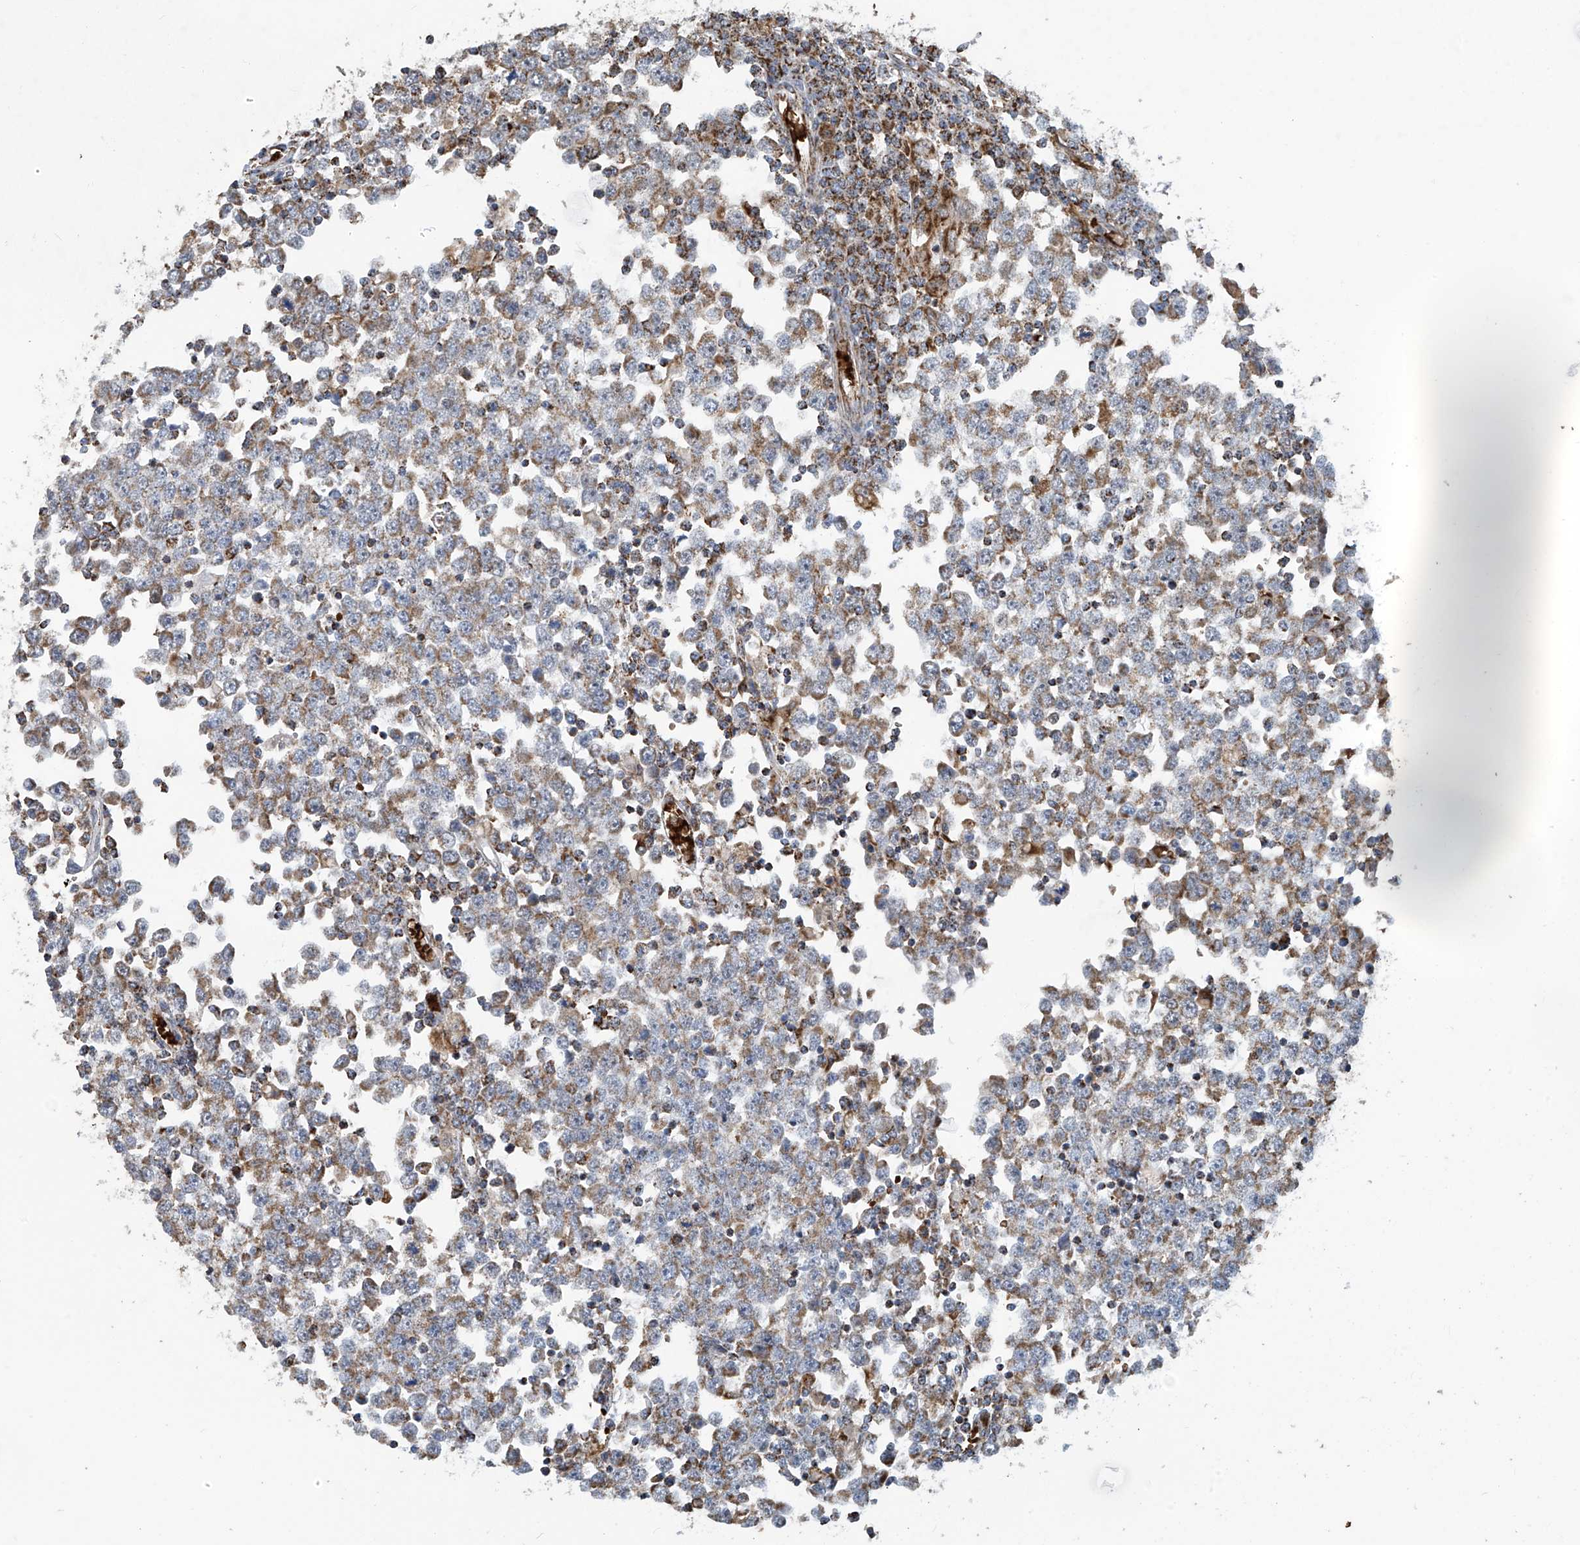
{"staining": {"intensity": "moderate", "quantity": "25%-75%", "location": "cytoplasmic/membranous"}, "tissue": "testis cancer", "cell_type": "Tumor cells", "image_type": "cancer", "snomed": [{"axis": "morphology", "description": "Seminoma, NOS"}, {"axis": "topography", "description": "Testis"}], "caption": "Immunohistochemical staining of testis seminoma demonstrates medium levels of moderate cytoplasmic/membranous protein expression in about 25%-75% of tumor cells. Using DAB (3,3'-diaminobenzidine) (brown) and hematoxylin (blue) stains, captured at high magnification using brightfield microscopy.", "gene": "COMMD1", "patient": {"sex": "male", "age": 65}}